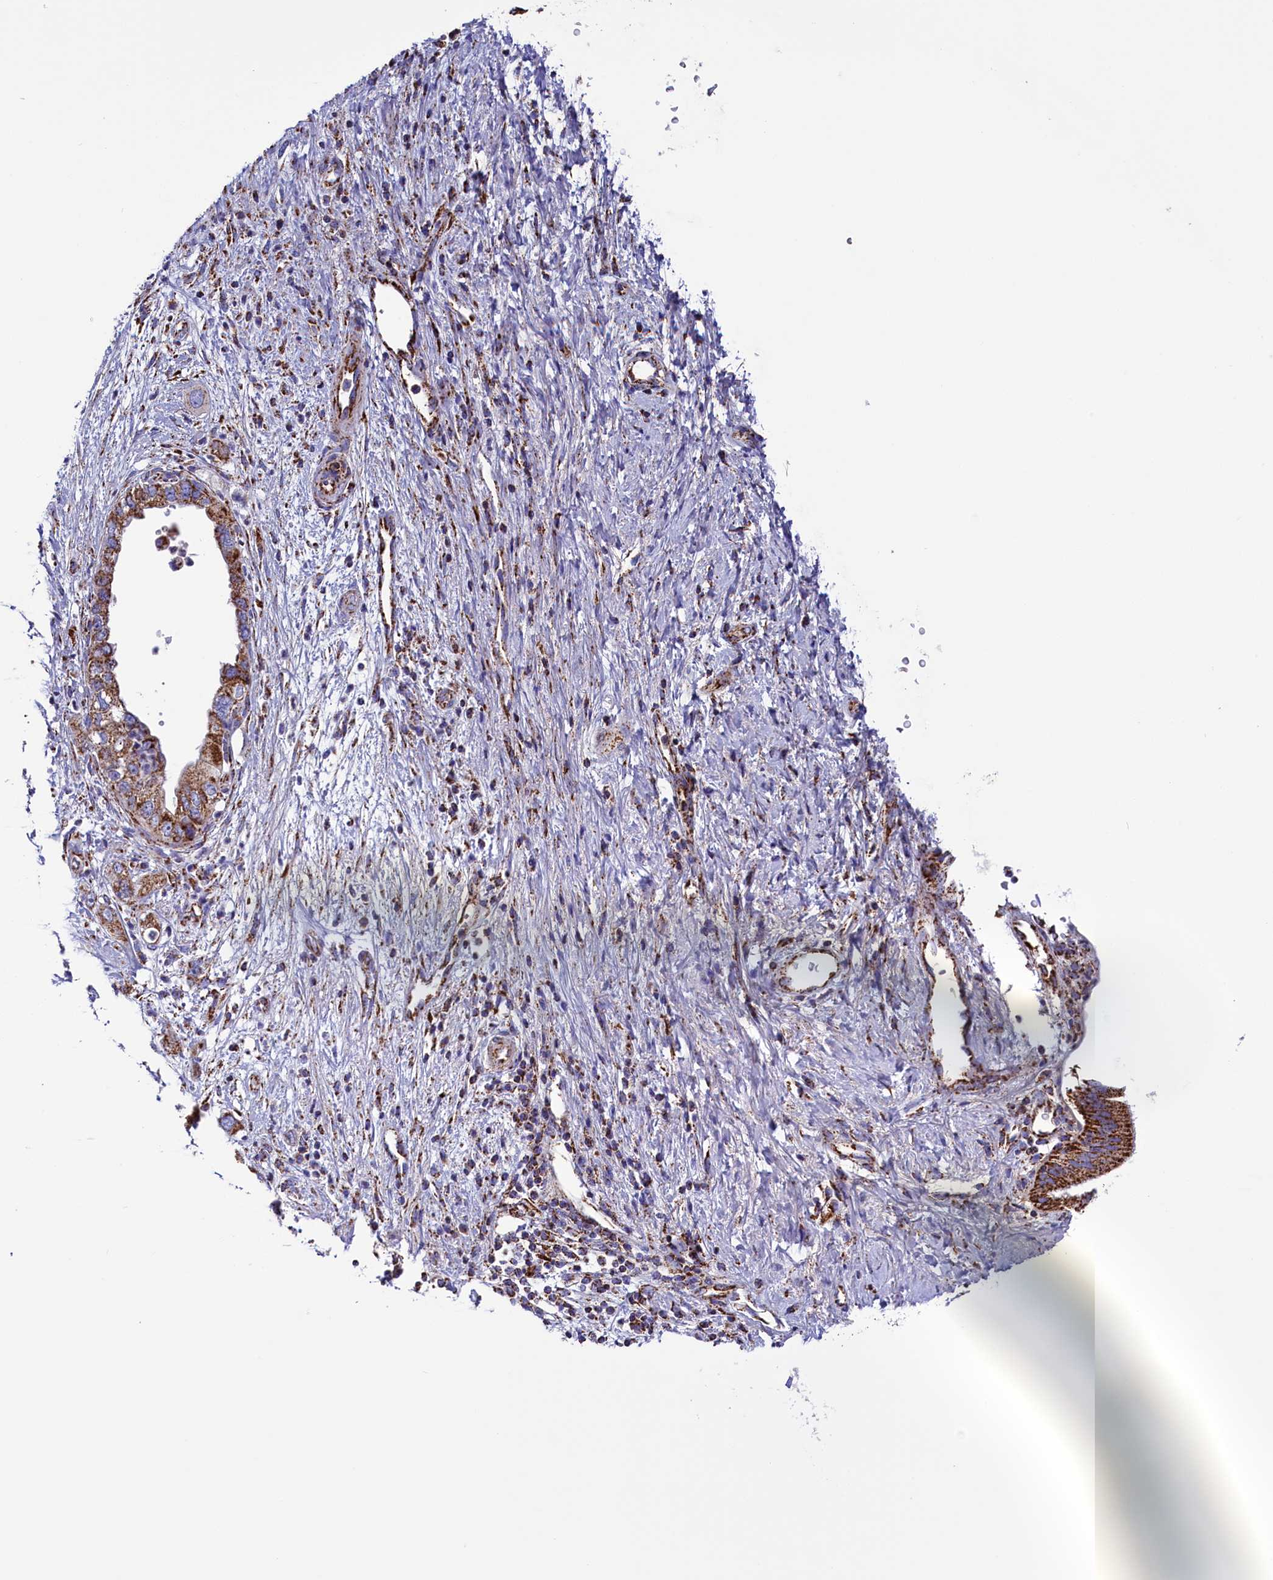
{"staining": {"intensity": "moderate", "quantity": ">75%", "location": "cytoplasmic/membranous"}, "tissue": "pancreatic cancer", "cell_type": "Tumor cells", "image_type": "cancer", "snomed": [{"axis": "morphology", "description": "Adenocarcinoma, NOS"}, {"axis": "topography", "description": "Pancreas"}], "caption": "A photomicrograph showing moderate cytoplasmic/membranous staining in about >75% of tumor cells in pancreatic cancer (adenocarcinoma), as visualized by brown immunohistochemical staining.", "gene": "SLC39A3", "patient": {"sex": "female", "age": 73}}